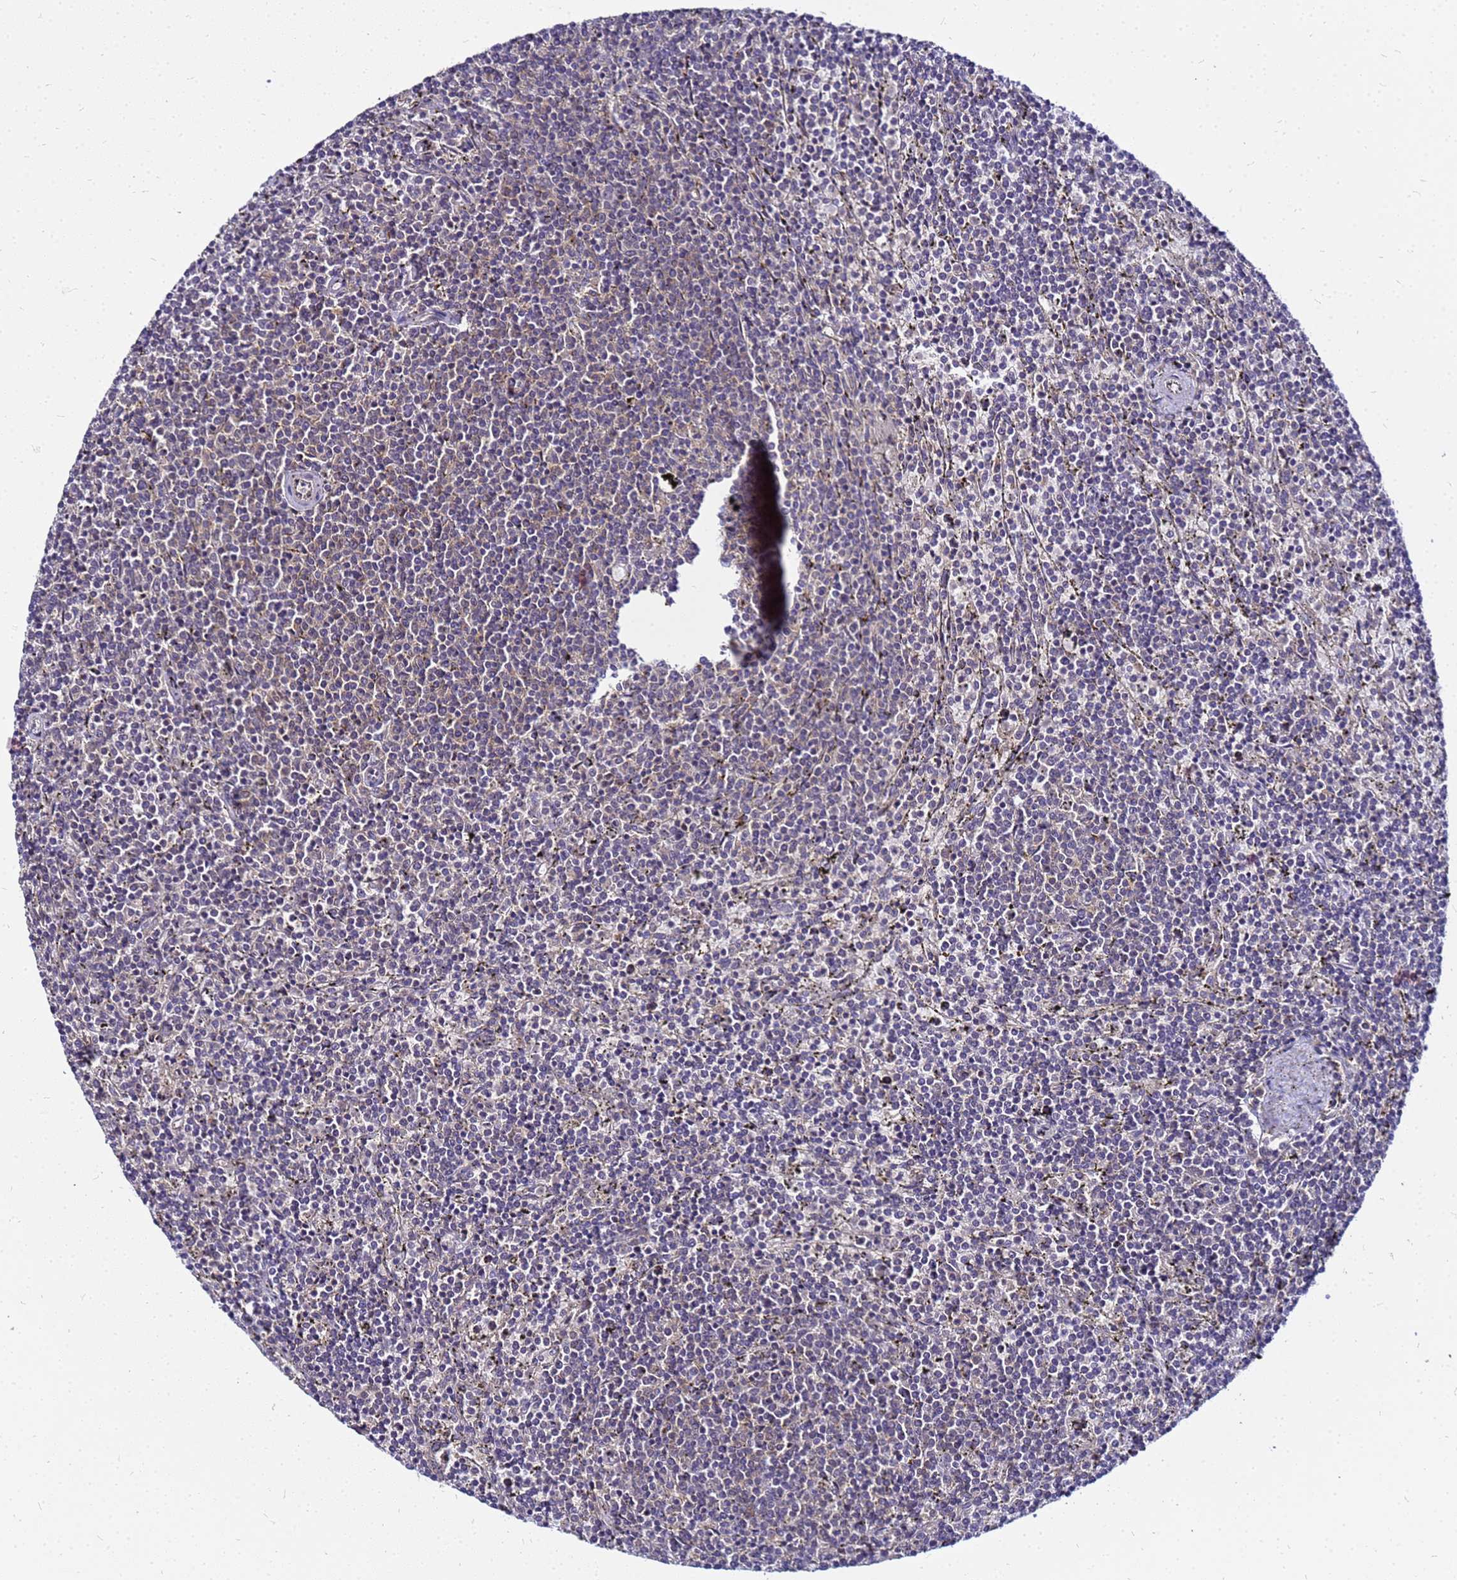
{"staining": {"intensity": "negative", "quantity": "none", "location": "none"}, "tissue": "lymphoma", "cell_type": "Tumor cells", "image_type": "cancer", "snomed": [{"axis": "morphology", "description": "Malignant lymphoma, non-Hodgkin's type, Low grade"}, {"axis": "topography", "description": "Spleen"}], "caption": "A high-resolution image shows immunohistochemistry (IHC) staining of malignant lymphoma, non-Hodgkin's type (low-grade), which reveals no significant staining in tumor cells.", "gene": "SAT1", "patient": {"sex": "female", "age": 50}}